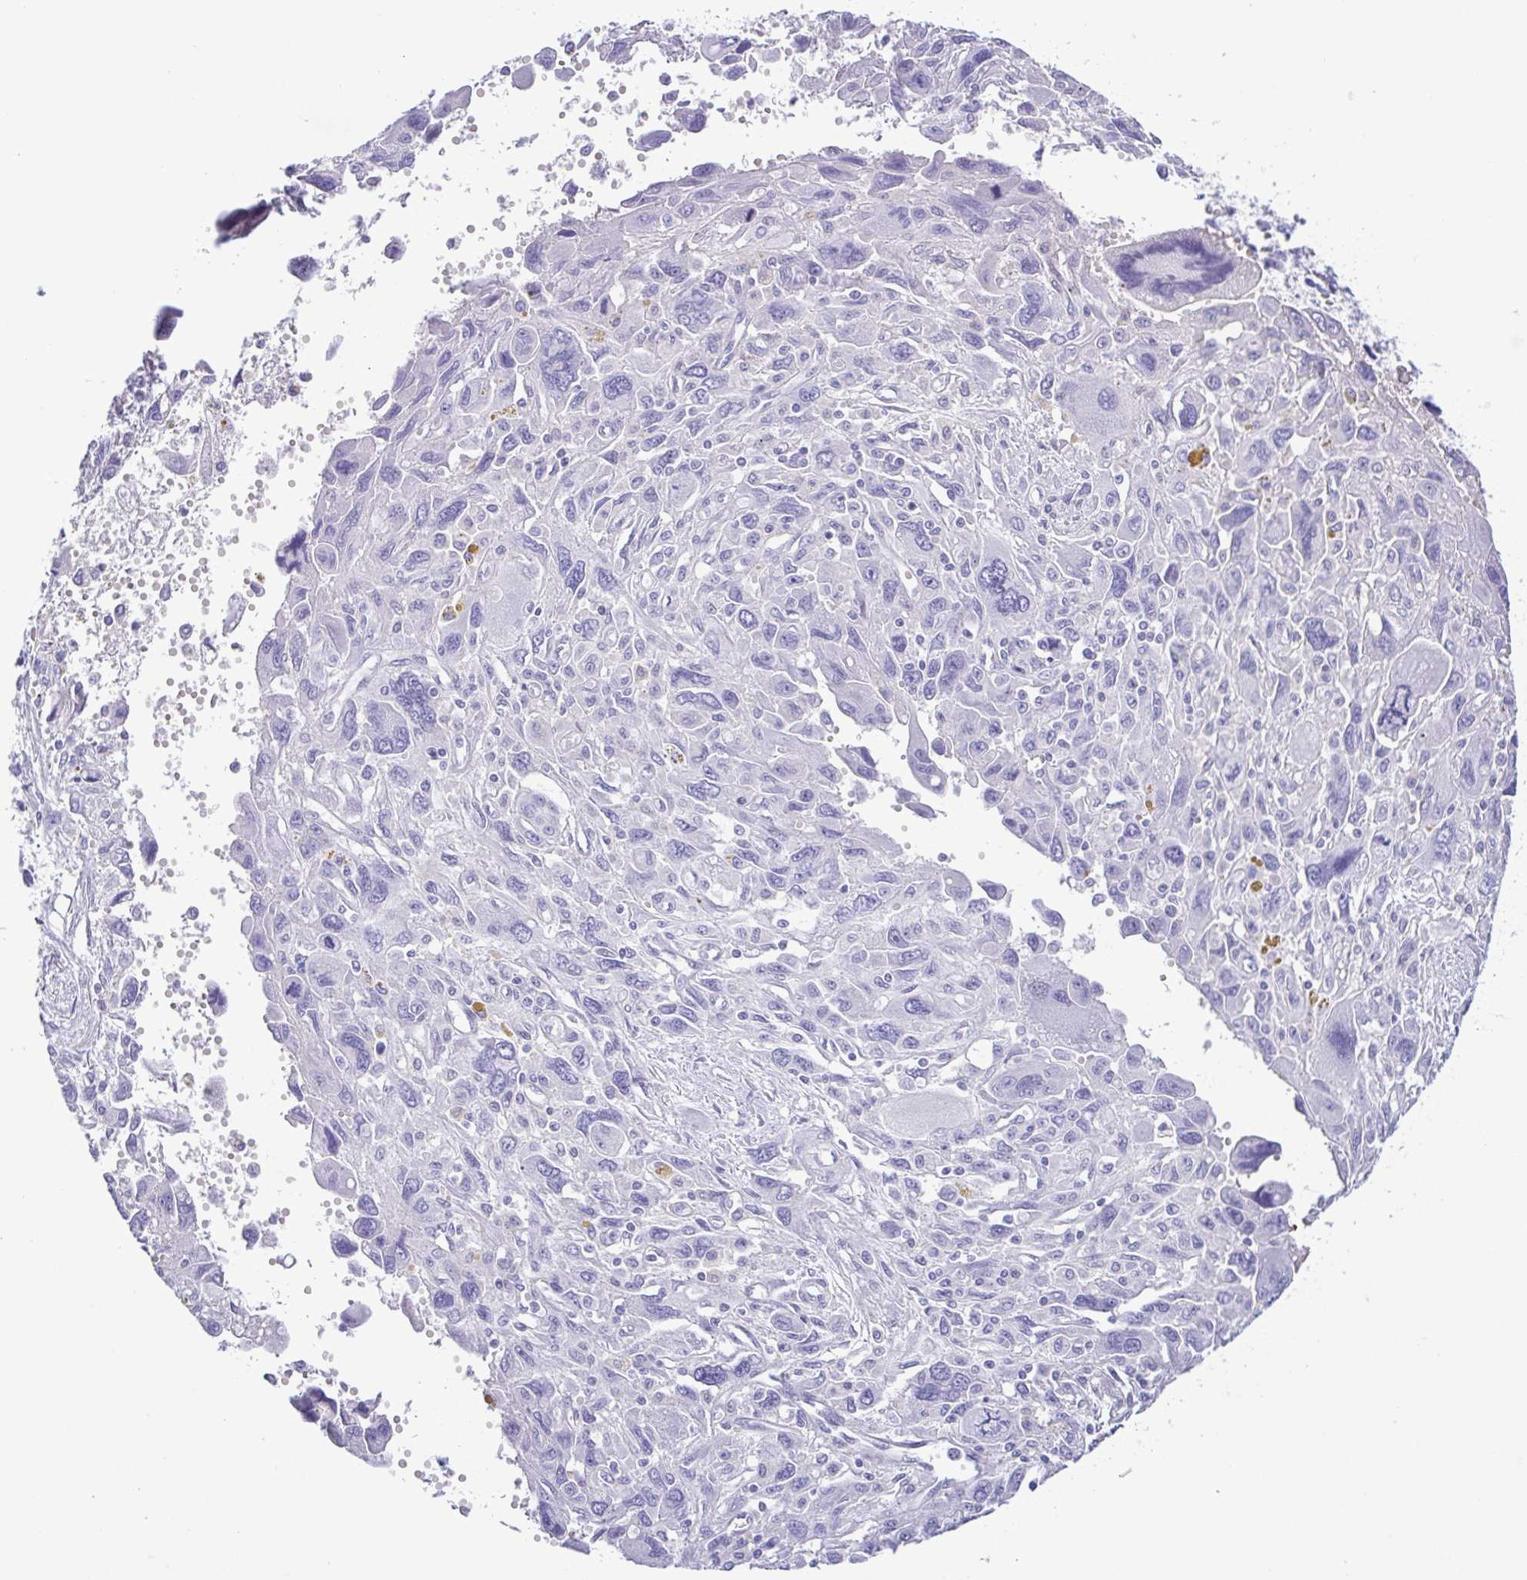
{"staining": {"intensity": "negative", "quantity": "none", "location": "none"}, "tissue": "pancreatic cancer", "cell_type": "Tumor cells", "image_type": "cancer", "snomed": [{"axis": "morphology", "description": "Adenocarcinoma, NOS"}, {"axis": "topography", "description": "Pancreas"}], "caption": "Tumor cells show no significant protein staining in adenocarcinoma (pancreatic). (Stains: DAB immunohistochemistry (IHC) with hematoxylin counter stain, Microscopy: brightfield microscopy at high magnification).", "gene": "GPR182", "patient": {"sex": "female", "age": 47}}